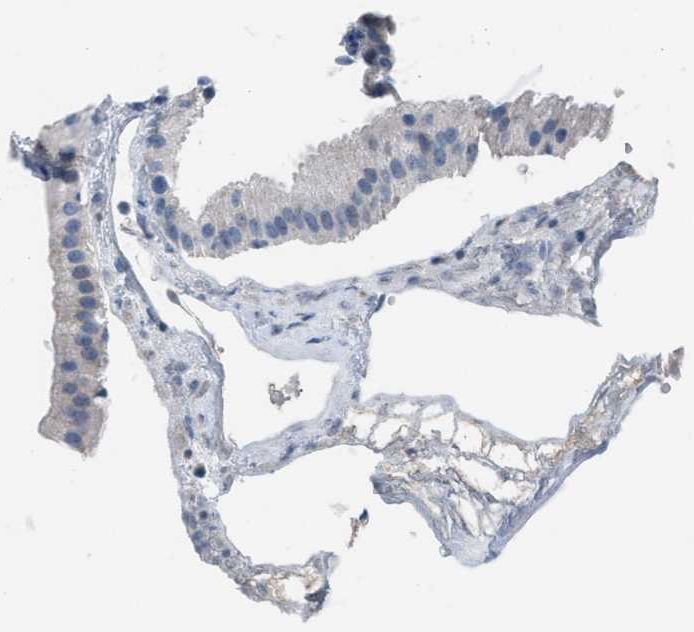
{"staining": {"intensity": "weak", "quantity": "<25%", "location": "cytoplasmic/membranous"}, "tissue": "gallbladder", "cell_type": "Glandular cells", "image_type": "normal", "snomed": [{"axis": "morphology", "description": "Normal tissue, NOS"}, {"axis": "topography", "description": "Gallbladder"}], "caption": "DAB immunohistochemical staining of unremarkable human gallbladder demonstrates no significant positivity in glandular cells.", "gene": "HPX", "patient": {"sex": "female", "age": 64}}